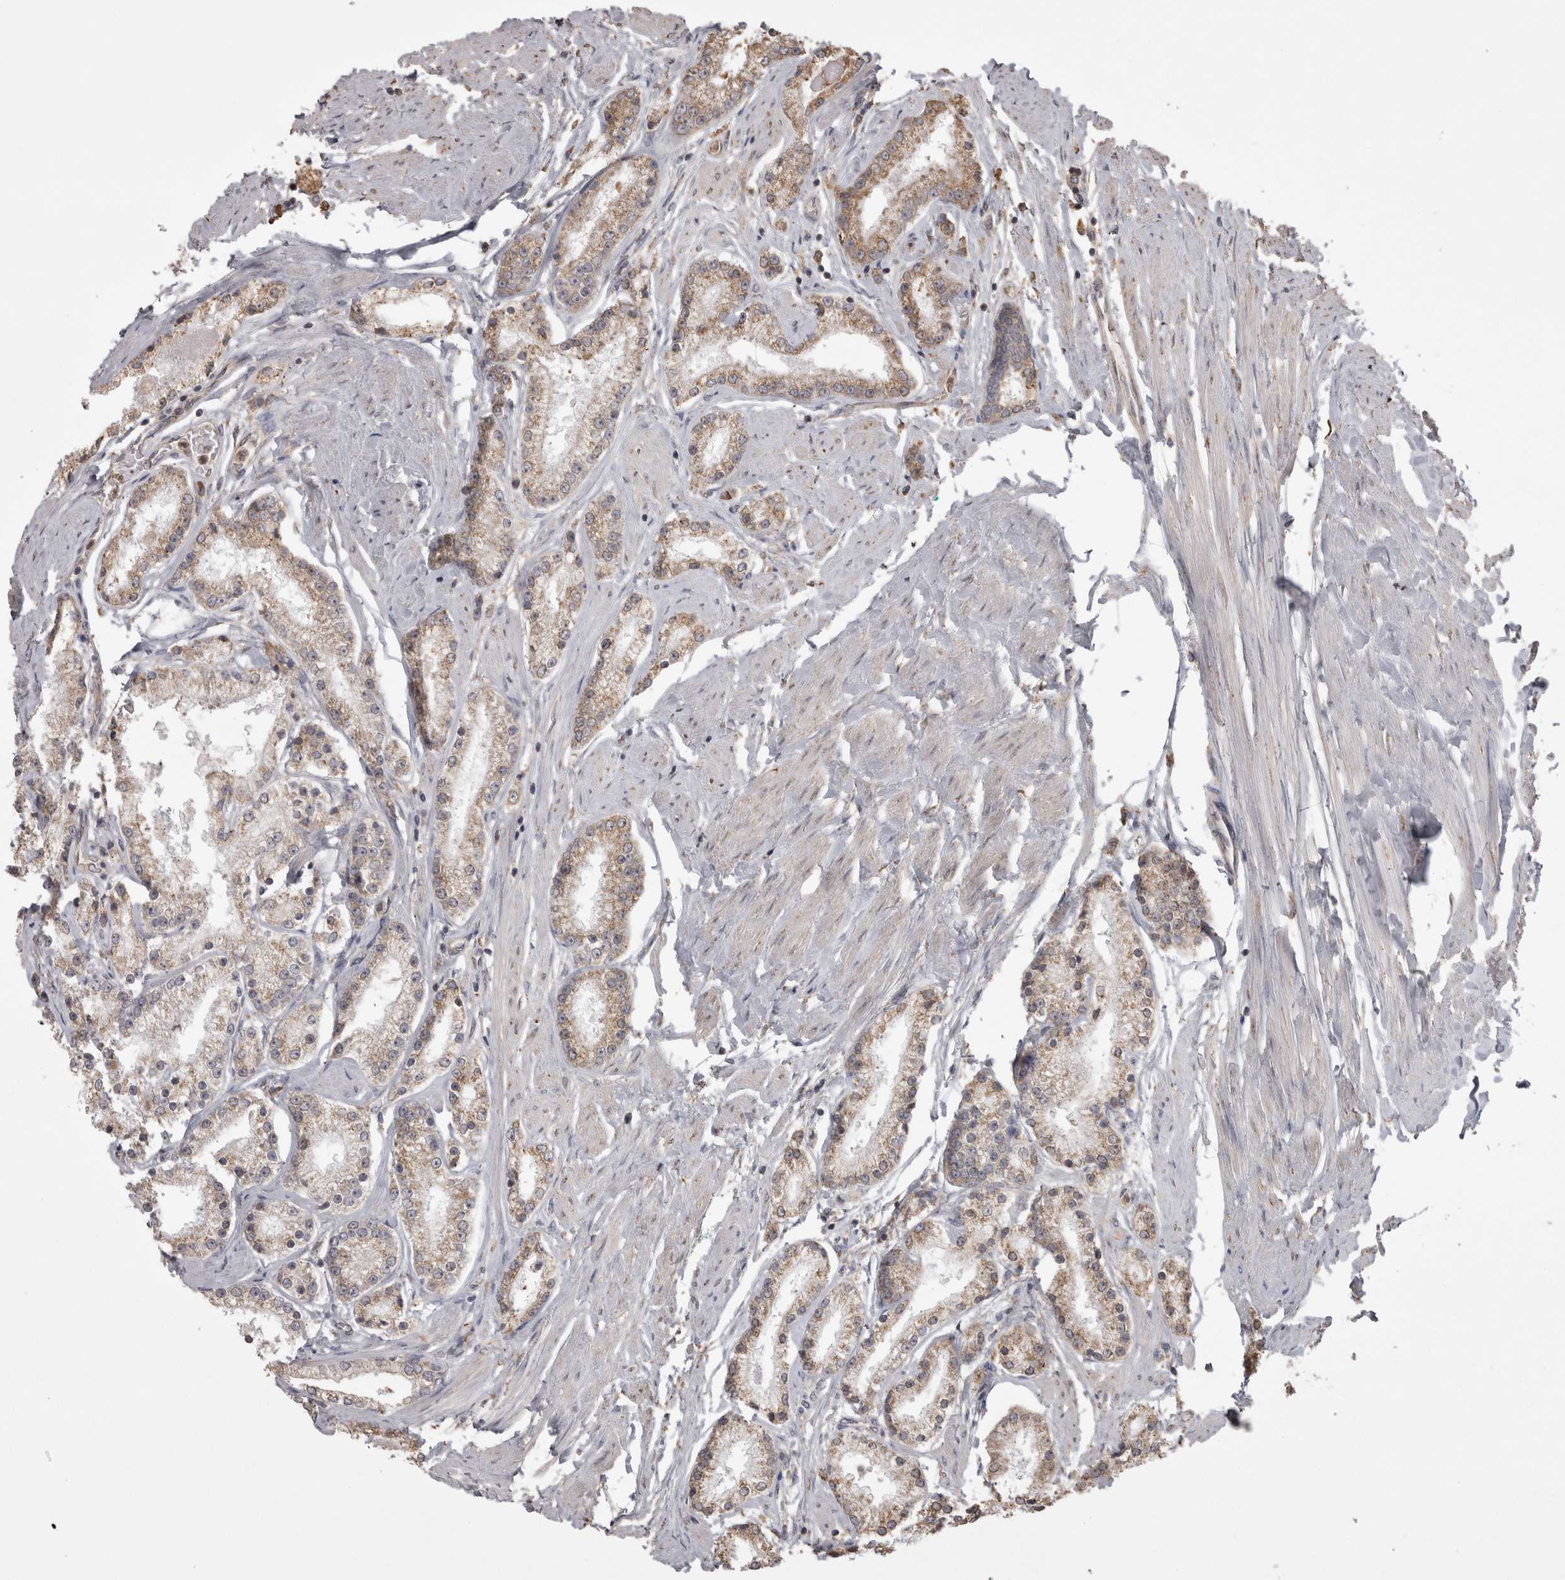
{"staining": {"intensity": "weak", "quantity": ">75%", "location": "cytoplasmic/membranous"}, "tissue": "prostate cancer", "cell_type": "Tumor cells", "image_type": "cancer", "snomed": [{"axis": "morphology", "description": "Adenocarcinoma, Low grade"}, {"axis": "topography", "description": "Prostate"}], "caption": "Protein expression analysis of human prostate low-grade adenocarcinoma reveals weak cytoplasmic/membranous staining in approximately >75% of tumor cells.", "gene": "PON2", "patient": {"sex": "male", "age": 63}}